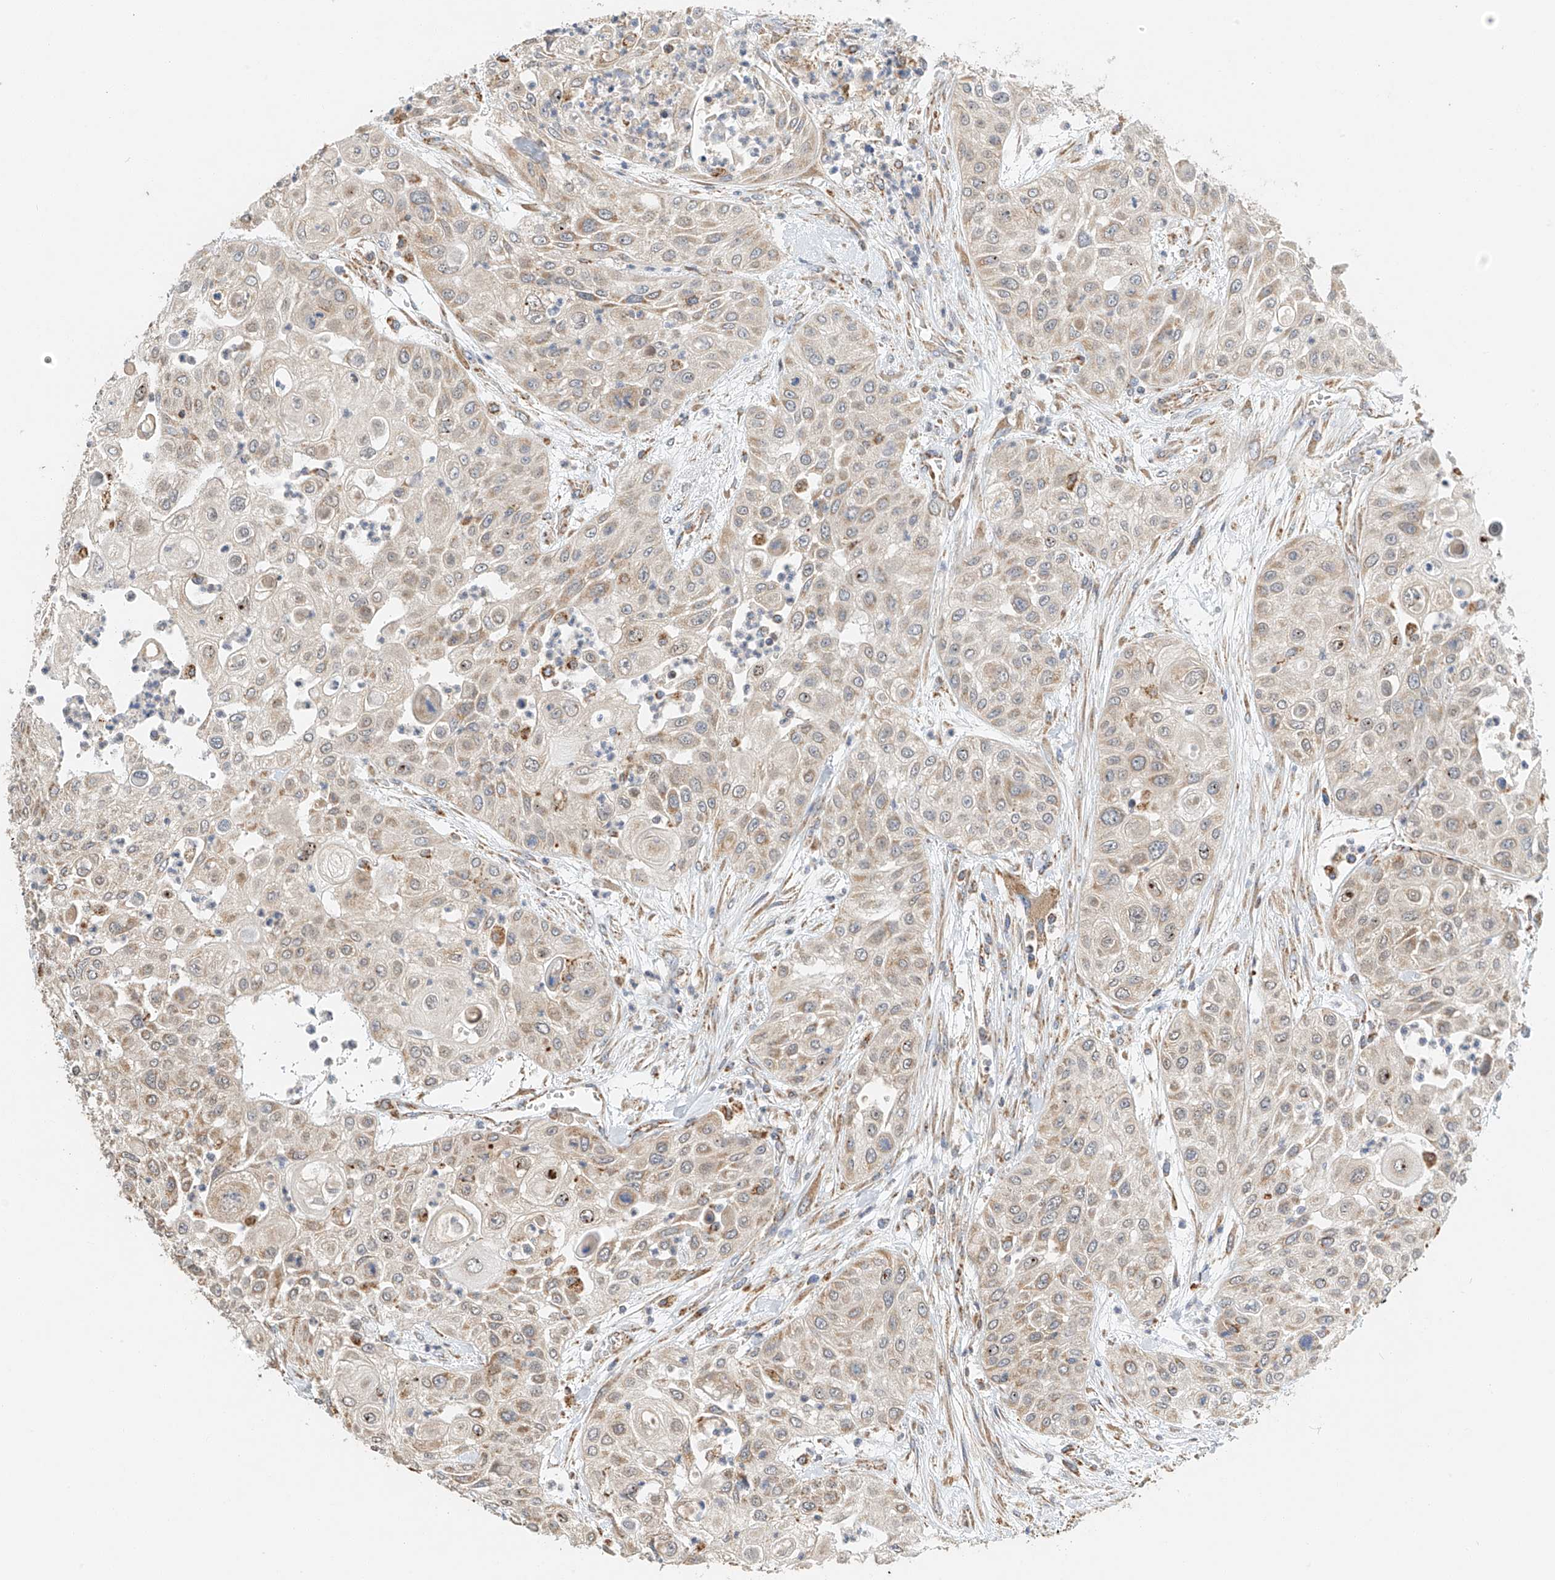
{"staining": {"intensity": "weak", "quantity": ">75%", "location": "cytoplasmic/membranous"}, "tissue": "urothelial cancer", "cell_type": "Tumor cells", "image_type": "cancer", "snomed": [{"axis": "morphology", "description": "Urothelial carcinoma, High grade"}, {"axis": "topography", "description": "Urinary bladder"}], "caption": "This histopathology image demonstrates urothelial cancer stained with immunohistochemistry (IHC) to label a protein in brown. The cytoplasmic/membranous of tumor cells show weak positivity for the protein. Nuclei are counter-stained blue.", "gene": "YIPF7", "patient": {"sex": "female", "age": 79}}